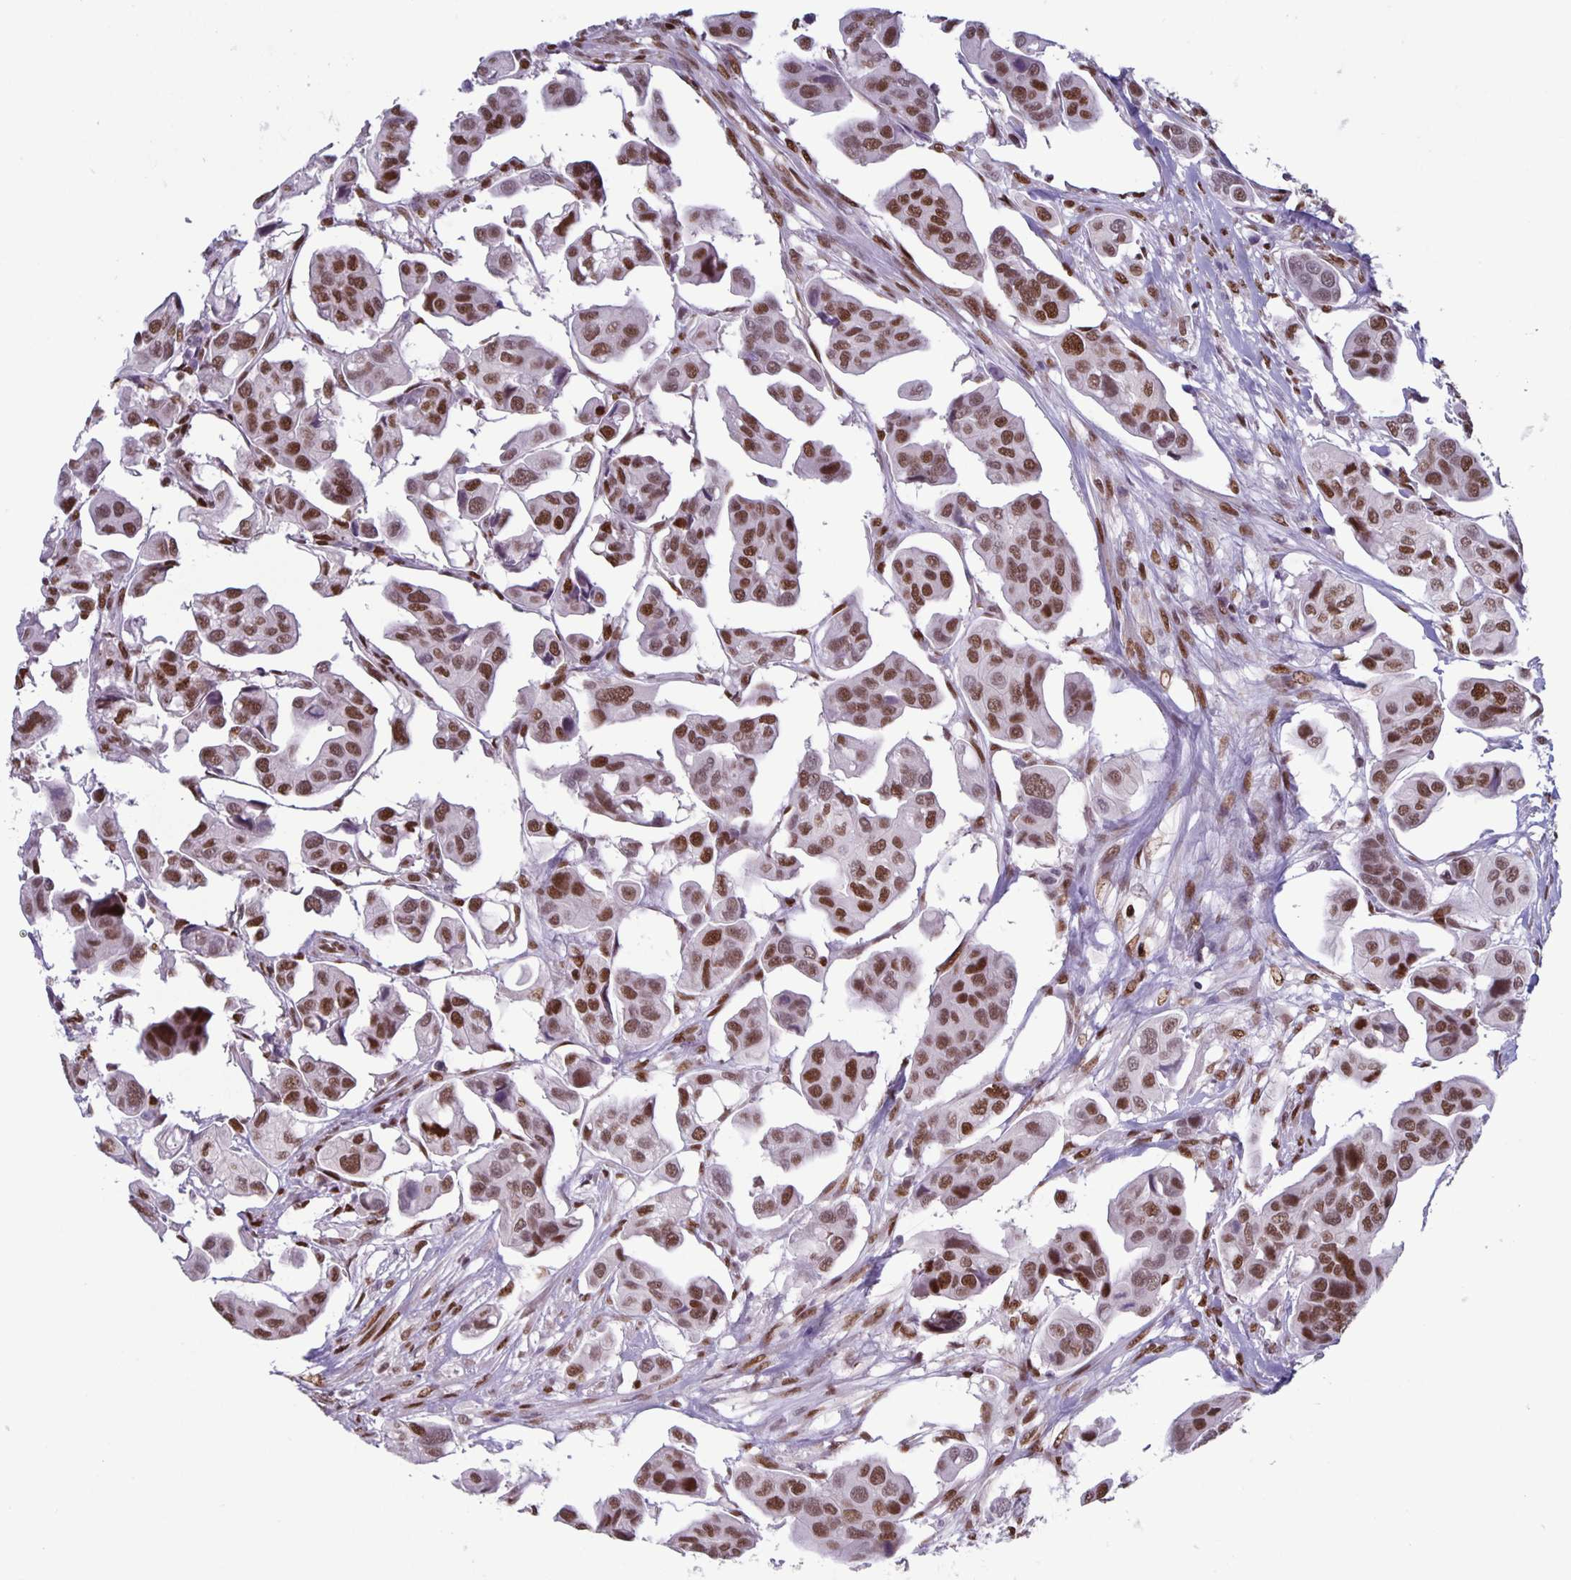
{"staining": {"intensity": "strong", "quantity": ">75%", "location": "nuclear"}, "tissue": "renal cancer", "cell_type": "Tumor cells", "image_type": "cancer", "snomed": [{"axis": "morphology", "description": "Adenocarcinoma, NOS"}, {"axis": "topography", "description": "Urinary bladder"}], "caption": "Immunohistochemistry staining of renal cancer, which exhibits high levels of strong nuclear expression in approximately >75% of tumor cells indicating strong nuclear protein positivity. The staining was performed using DAB (brown) for protein detection and nuclei were counterstained in hematoxylin (blue).", "gene": "JUND", "patient": {"sex": "male", "age": 61}}